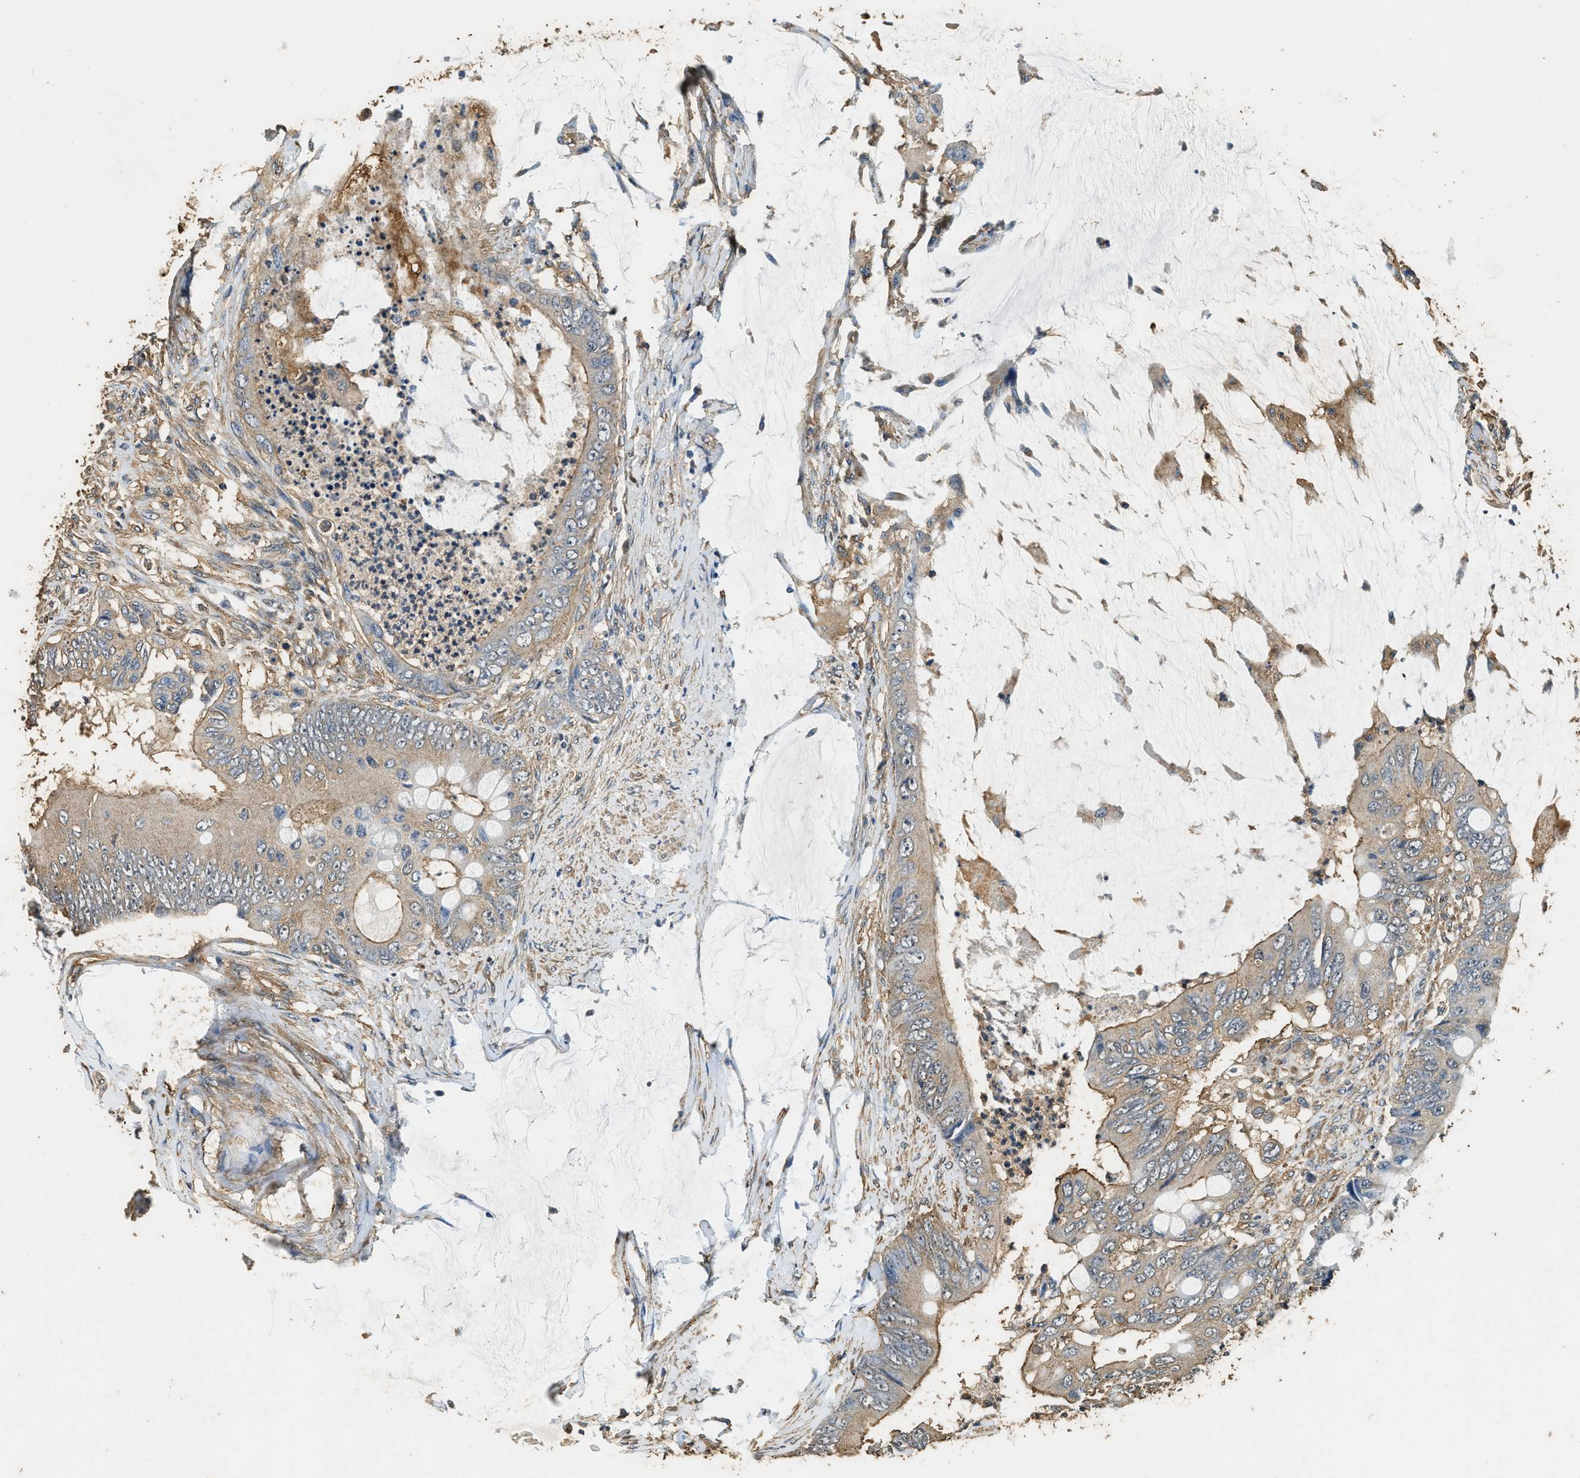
{"staining": {"intensity": "moderate", "quantity": "25%-75%", "location": "cytoplasmic/membranous"}, "tissue": "colorectal cancer", "cell_type": "Tumor cells", "image_type": "cancer", "snomed": [{"axis": "morphology", "description": "Adenocarcinoma, NOS"}, {"axis": "topography", "description": "Rectum"}], "caption": "The image demonstrates a brown stain indicating the presence of a protein in the cytoplasmic/membranous of tumor cells in colorectal cancer.", "gene": "MIB1", "patient": {"sex": "female", "age": 77}}